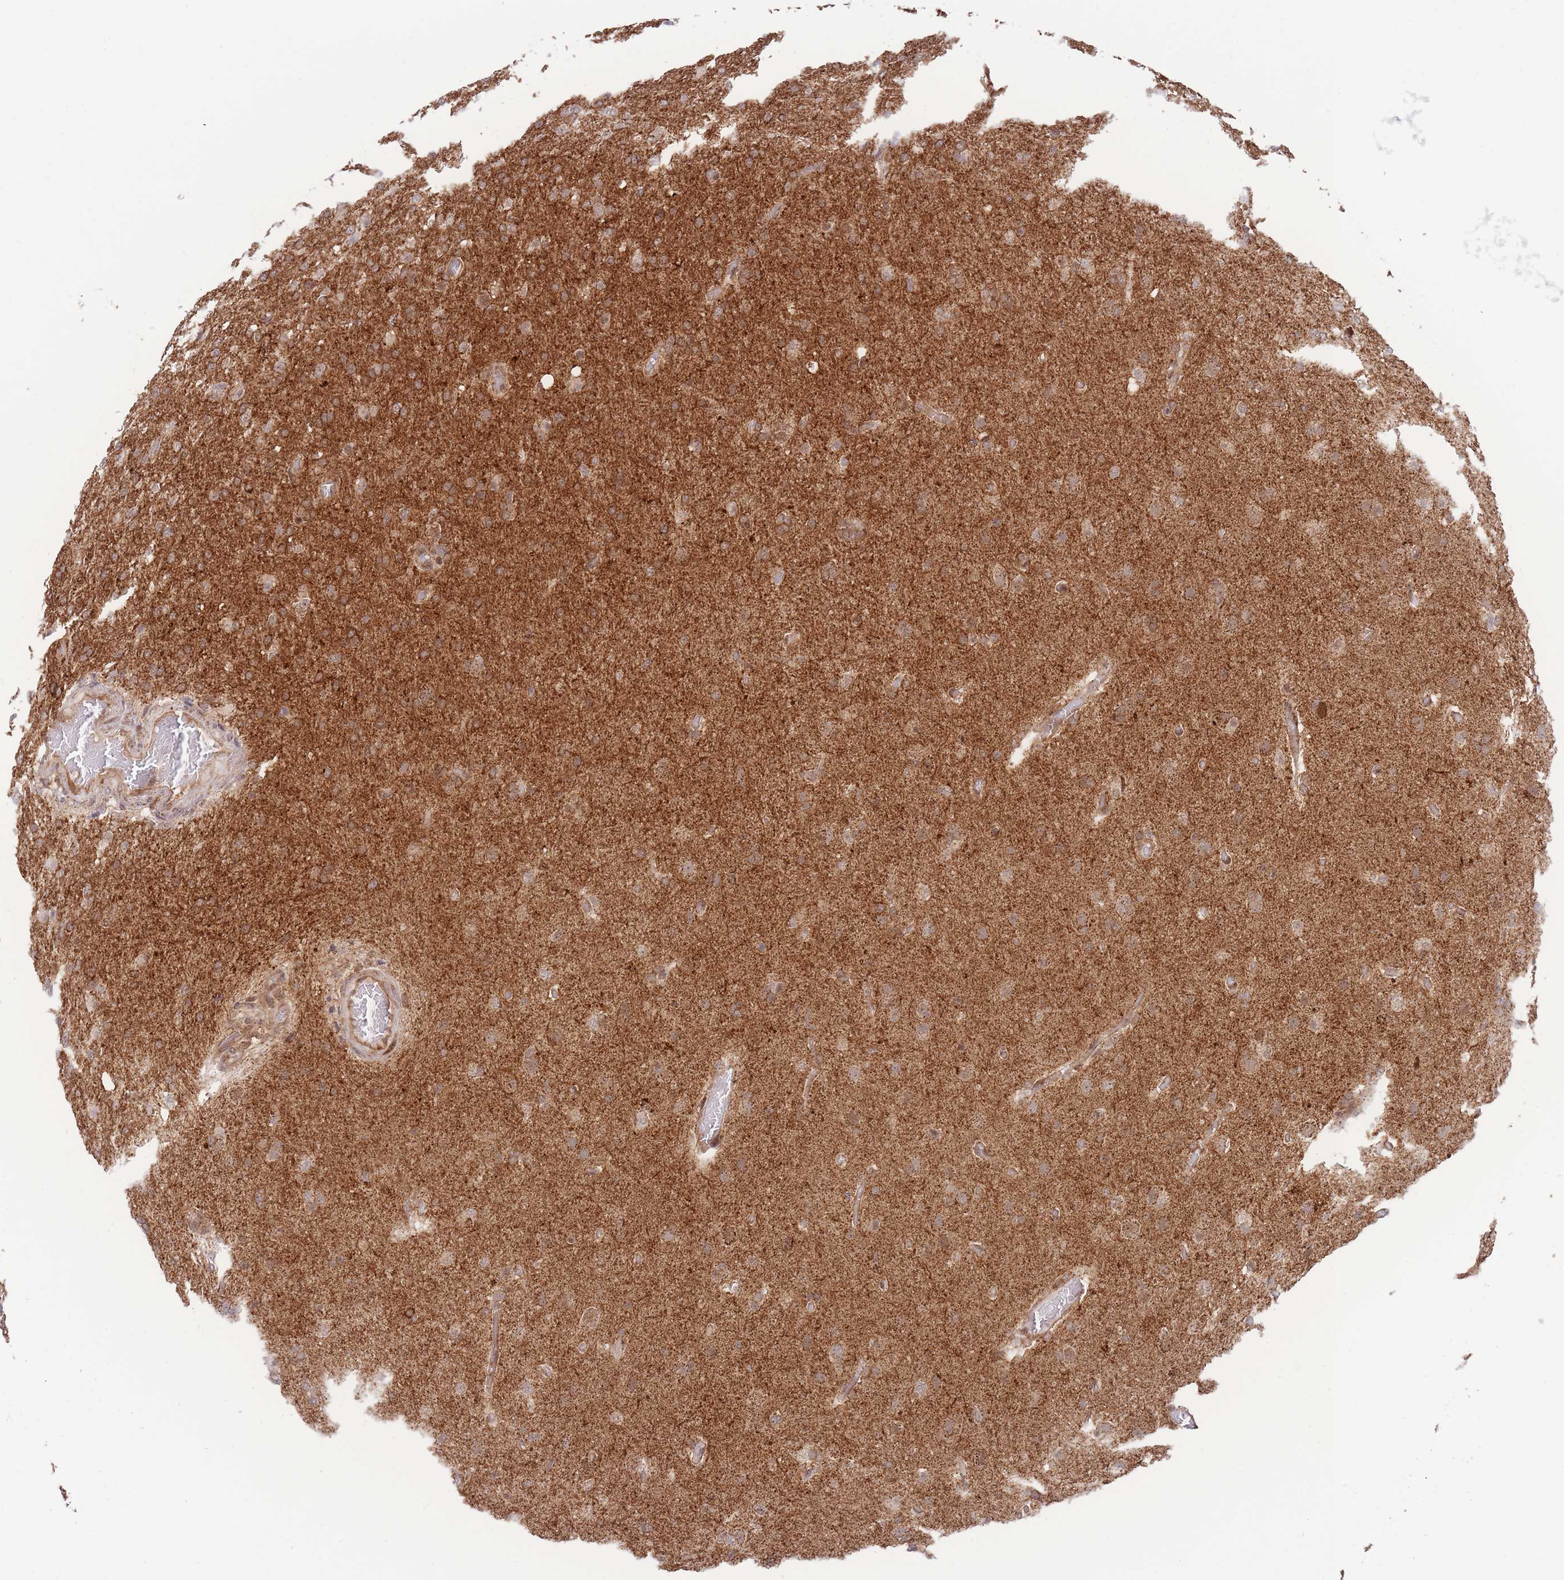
{"staining": {"intensity": "moderate", "quantity": ">75%", "location": "cytoplasmic/membranous"}, "tissue": "glioma", "cell_type": "Tumor cells", "image_type": "cancer", "snomed": [{"axis": "morphology", "description": "Glioma, malignant, High grade"}, {"axis": "topography", "description": "Brain"}], "caption": "High-magnification brightfield microscopy of glioma stained with DAB (3,3'-diaminobenzidine) (brown) and counterstained with hematoxylin (blue). tumor cells exhibit moderate cytoplasmic/membranous positivity is present in approximately>75% of cells.", "gene": "BOD1L1", "patient": {"sex": "female", "age": 74}}